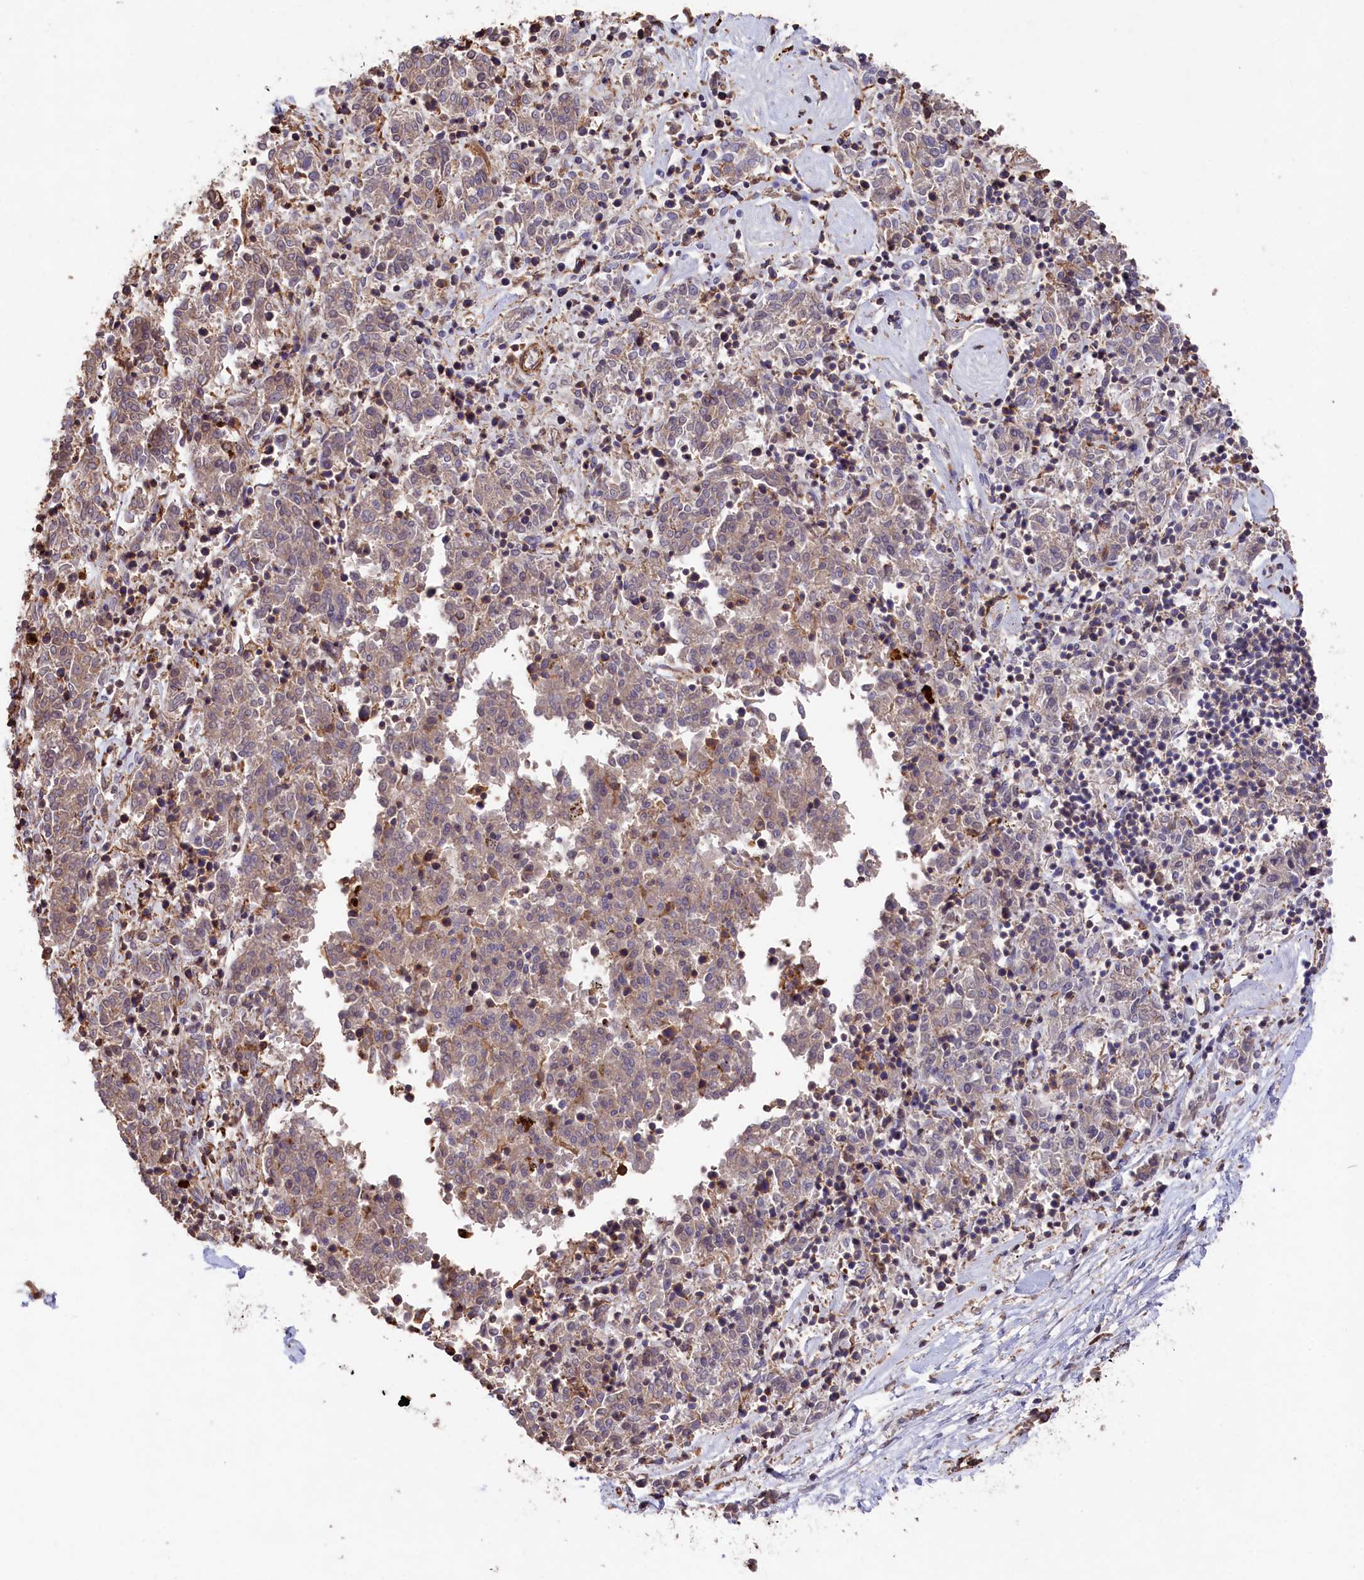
{"staining": {"intensity": "weak", "quantity": "25%-75%", "location": "cytoplasmic/membranous"}, "tissue": "melanoma", "cell_type": "Tumor cells", "image_type": "cancer", "snomed": [{"axis": "morphology", "description": "Malignant melanoma, NOS"}, {"axis": "topography", "description": "Skin"}], "caption": "Immunohistochemical staining of human malignant melanoma reveals low levels of weak cytoplasmic/membranous positivity in approximately 25%-75% of tumor cells.", "gene": "RAPSN", "patient": {"sex": "female", "age": 72}}